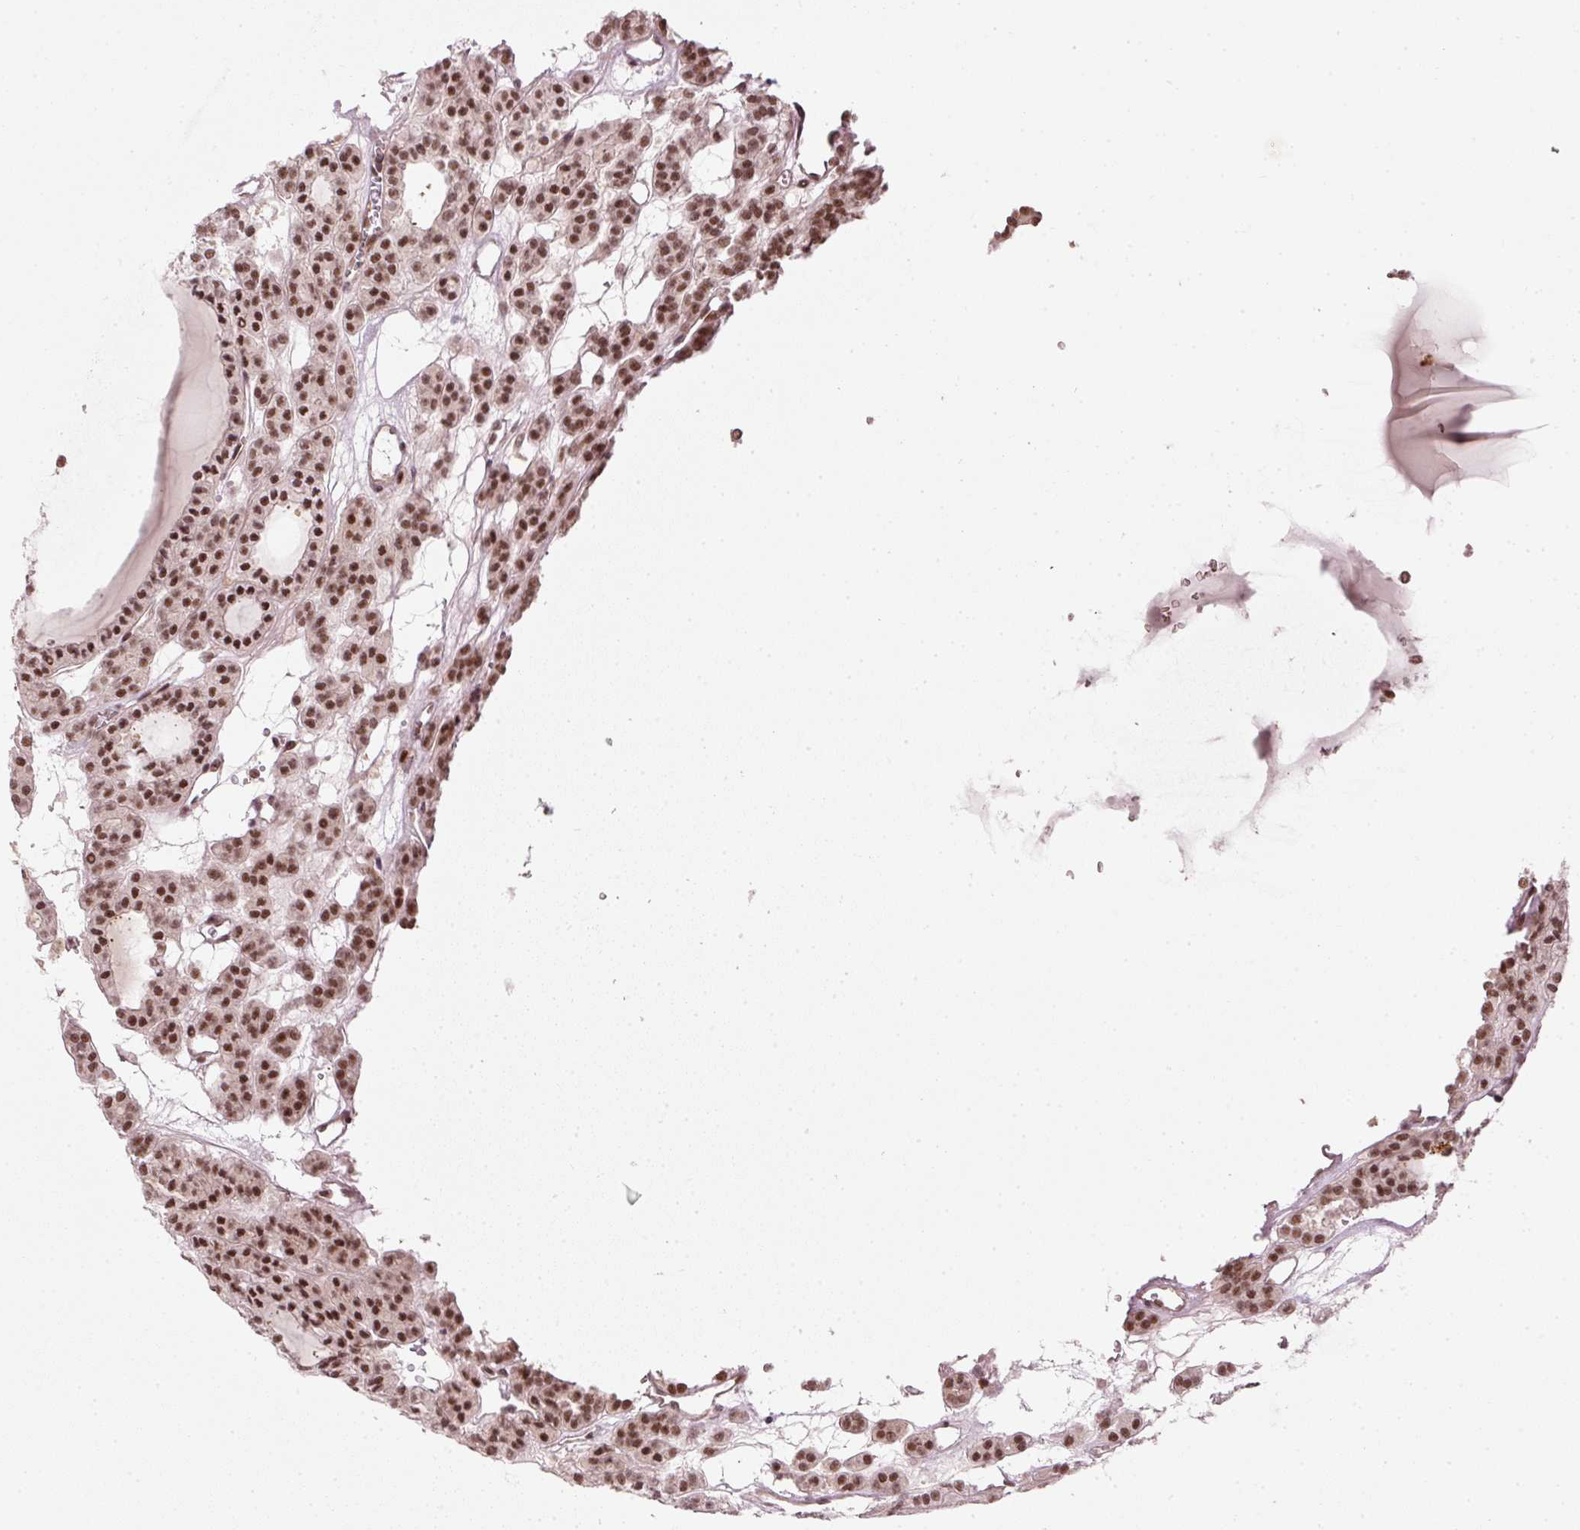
{"staining": {"intensity": "moderate", "quantity": ">75%", "location": "nuclear"}, "tissue": "thyroid cancer", "cell_type": "Tumor cells", "image_type": "cancer", "snomed": [{"axis": "morphology", "description": "Follicular adenoma carcinoma, NOS"}, {"axis": "topography", "description": "Thyroid gland"}], "caption": "Protein analysis of thyroid cancer (follicular adenoma carcinoma) tissue demonstrates moderate nuclear staining in approximately >75% of tumor cells.", "gene": "THOC6", "patient": {"sex": "female", "age": 63}}